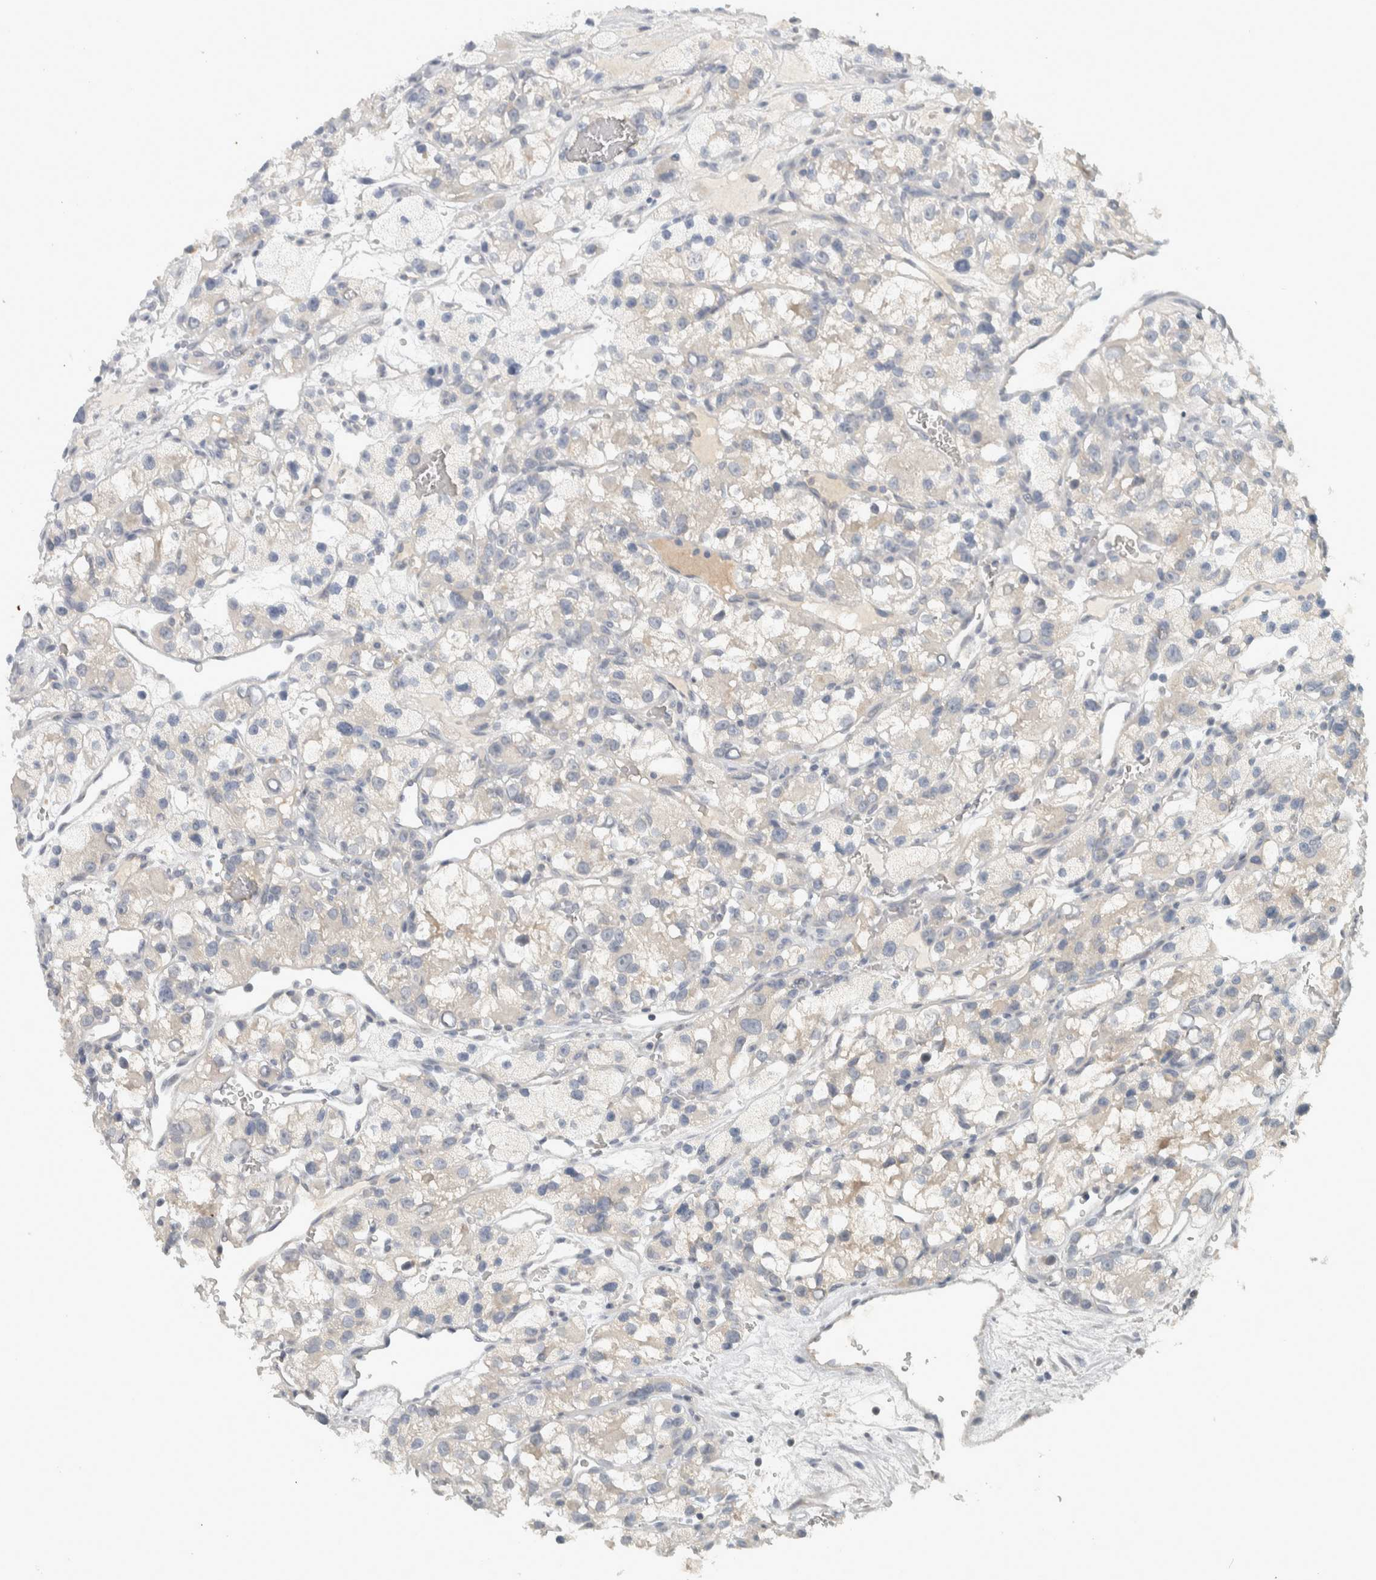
{"staining": {"intensity": "negative", "quantity": "none", "location": "none"}, "tissue": "renal cancer", "cell_type": "Tumor cells", "image_type": "cancer", "snomed": [{"axis": "morphology", "description": "Adenocarcinoma, NOS"}, {"axis": "topography", "description": "Kidney"}], "caption": "Renal adenocarcinoma stained for a protein using IHC reveals no positivity tumor cells.", "gene": "AFP", "patient": {"sex": "female", "age": 57}}